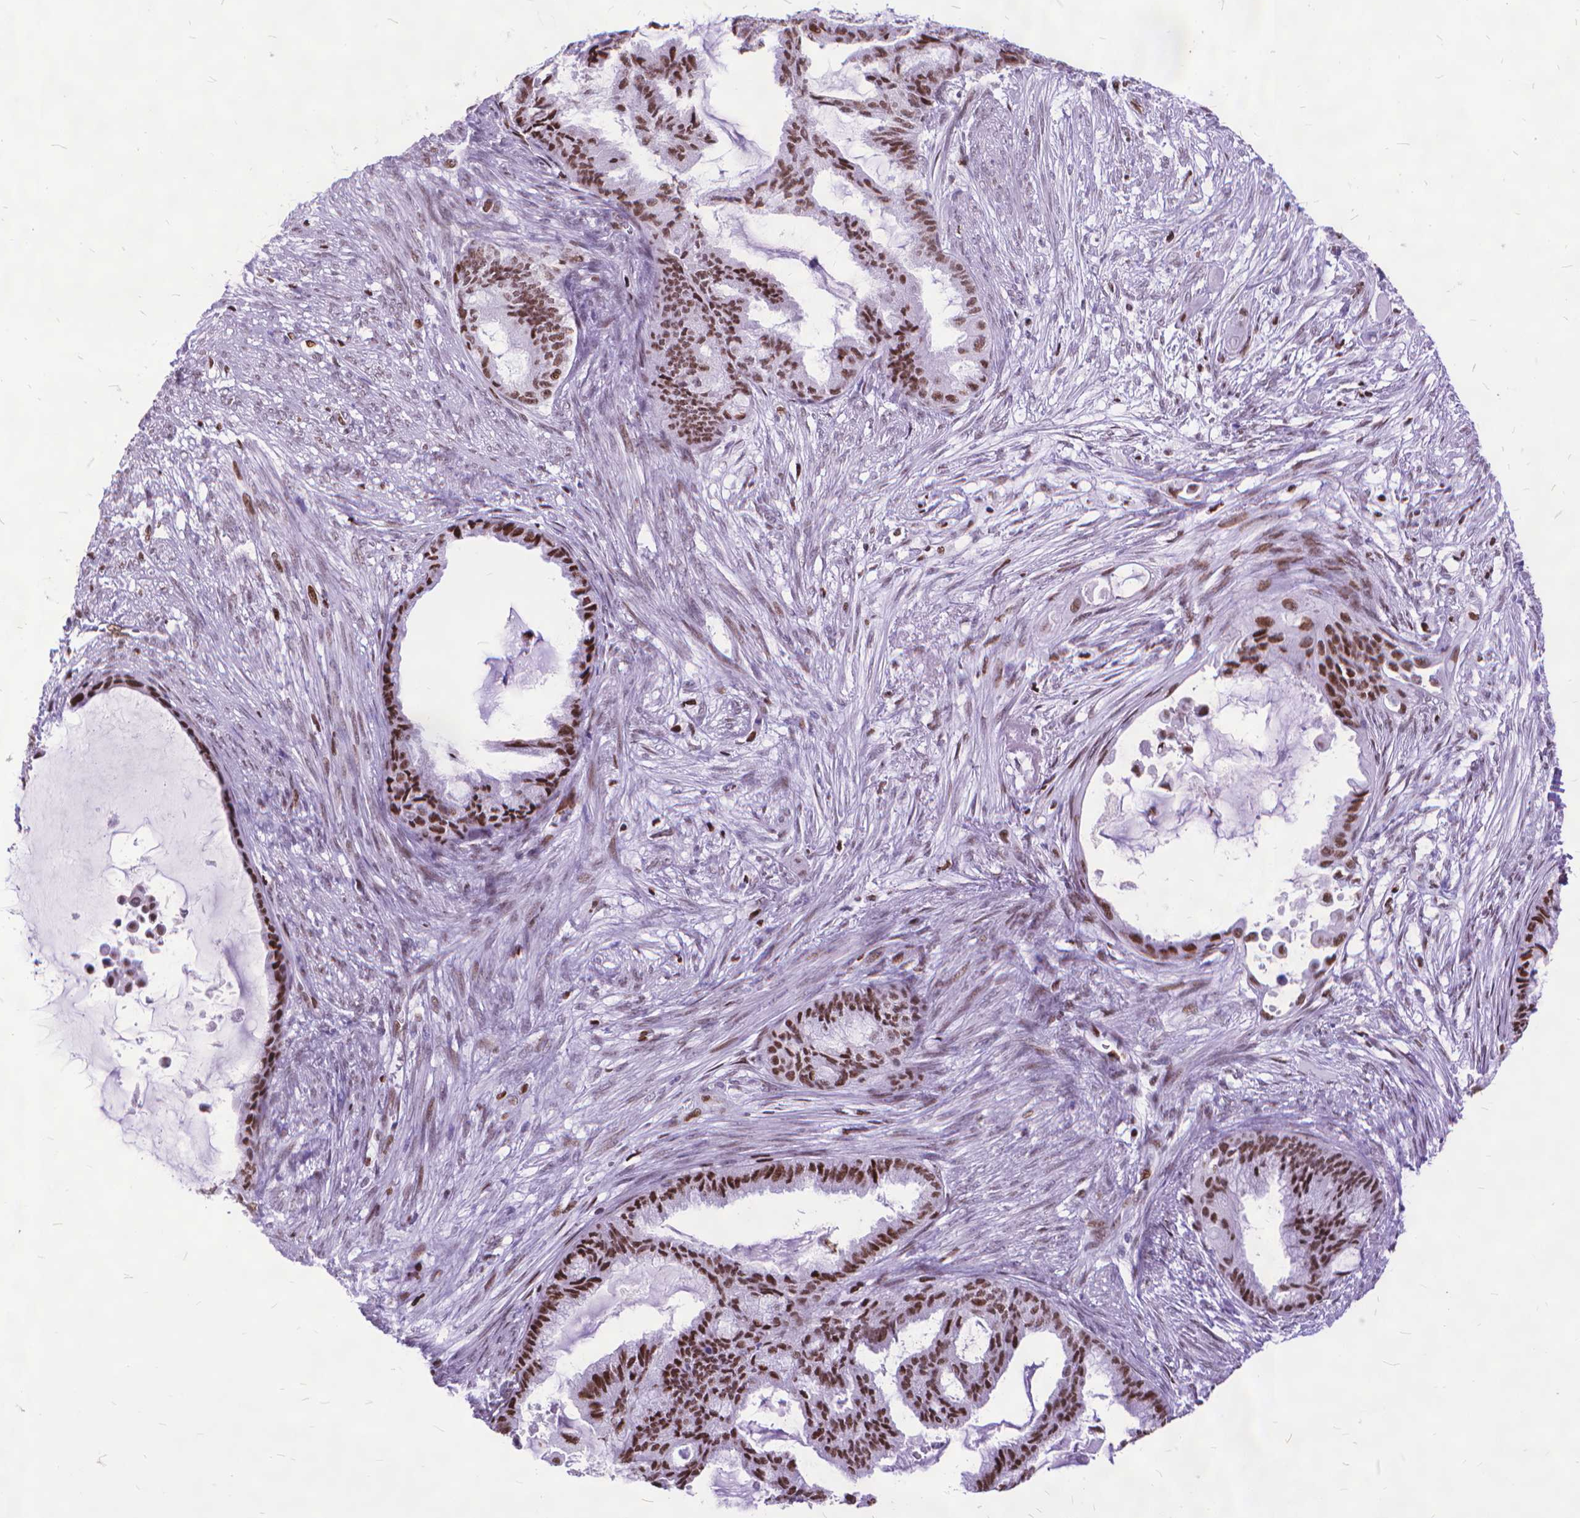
{"staining": {"intensity": "strong", "quantity": ">75%", "location": "nuclear"}, "tissue": "endometrial cancer", "cell_type": "Tumor cells", "image_type": "cancer", "snomed": [{"axis": "morphology", "description": "Adenocarcinoma, NOS"}, {"axis": "topography", "description": "Endometrium"}], "caption": "Approximately >75% of tumor cells in adenocarcinoma (endometrial) show strong nuclear protein staining as visualized by brown immunohistochemical staining.", "gene": "POLE4", "patient": {"sex": "female", "age": 86}}